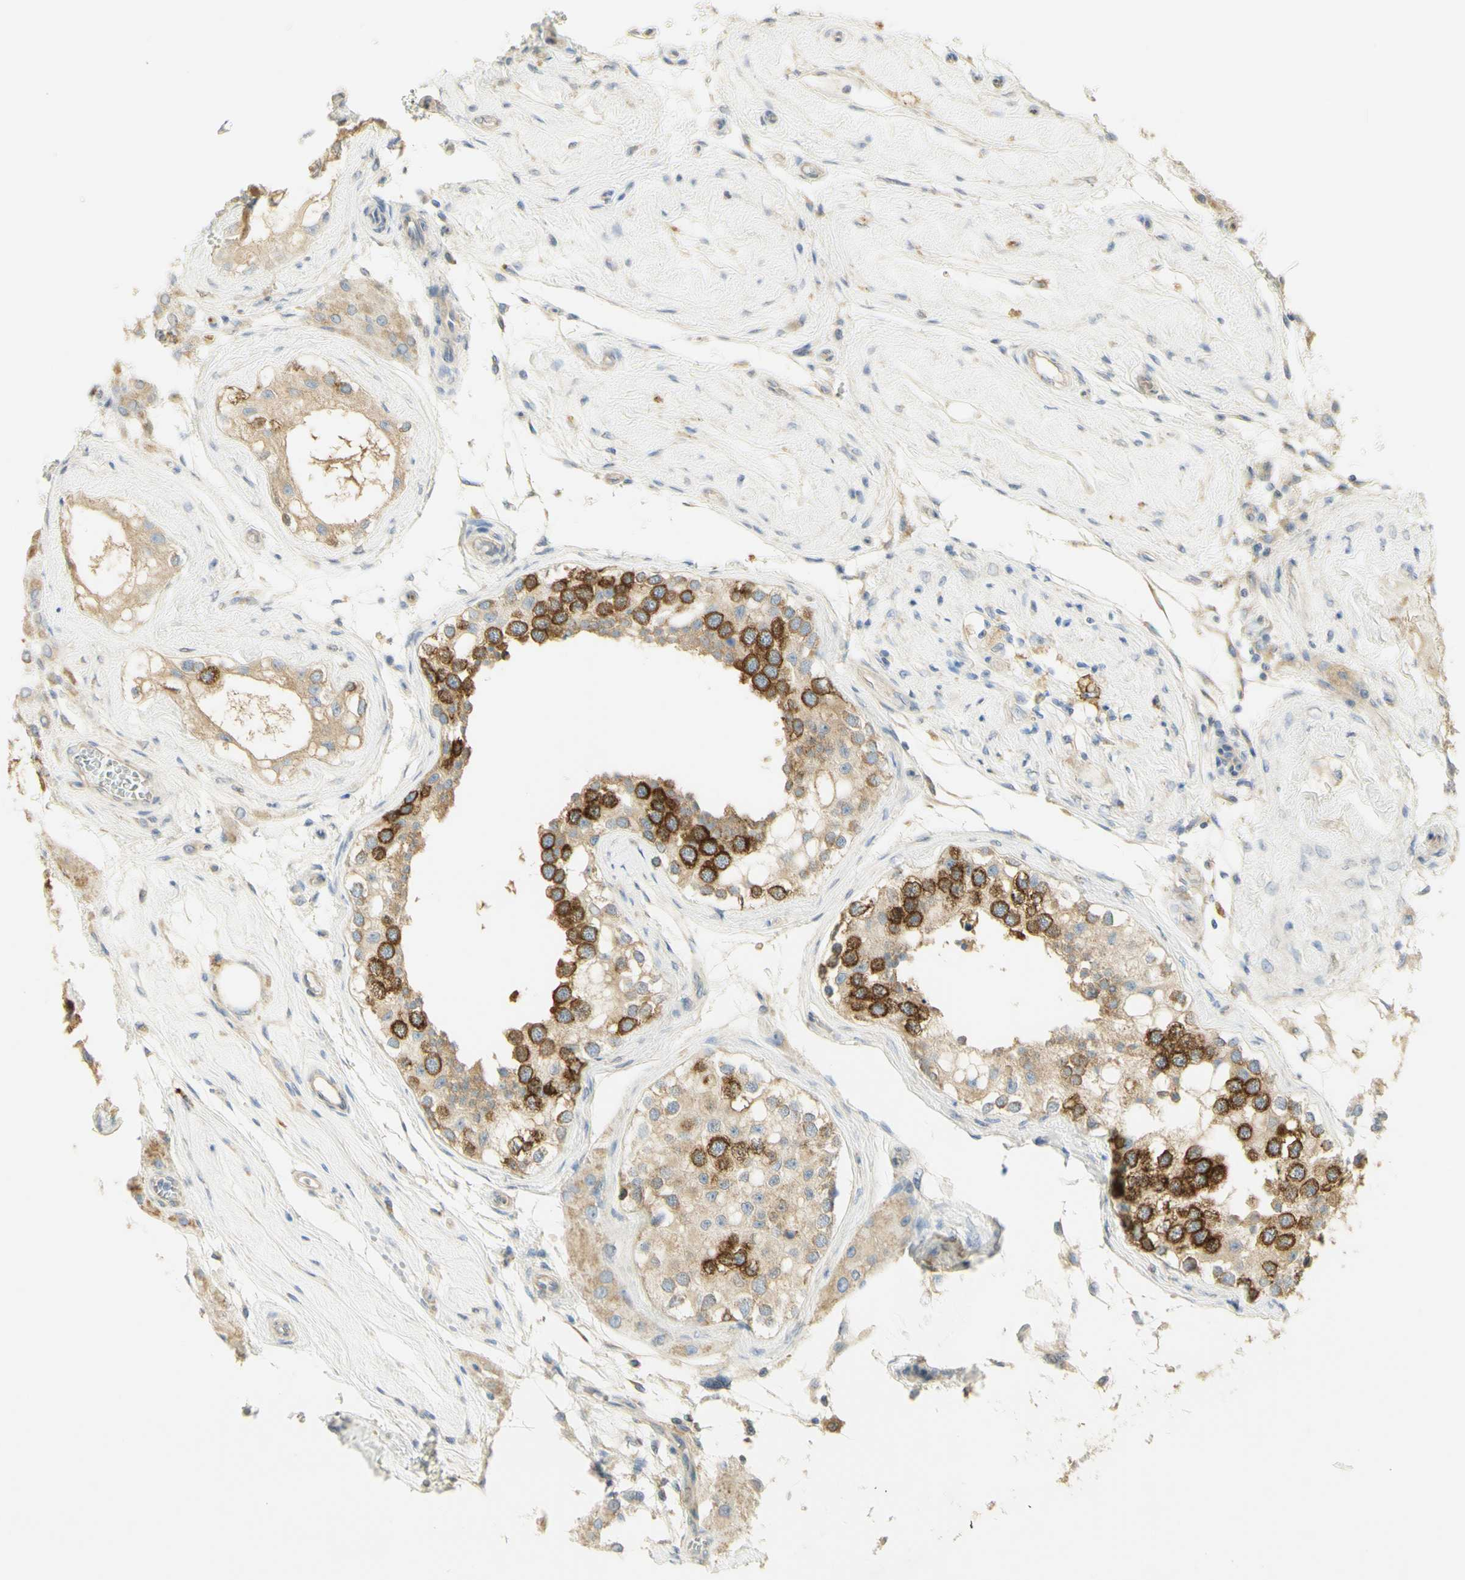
{"staining": {"intensity": "strong", "quantity": "25%-75%", "location": "cytoplasmic/membranous"}, "tissue": "testis", "cell_type": "Cells in seminiferous ducts", "image_type": "normal", "snomed": [{"axis": "morphology", "description": "Normal tissue, NOS"}, {"axis": "topography", "description": "Testis"}], "caption": "This photomicrograph displays normal testis stained with immunohistochemistry (IHC) to label a protein in brown. The cytoplasmic/membranous of cells in seminiferous ducts show strong positivity for the protein. Nuclei are counter-stained blue.", "gene": "KIF11", "patient": {"sex": "male", "age": 68}}